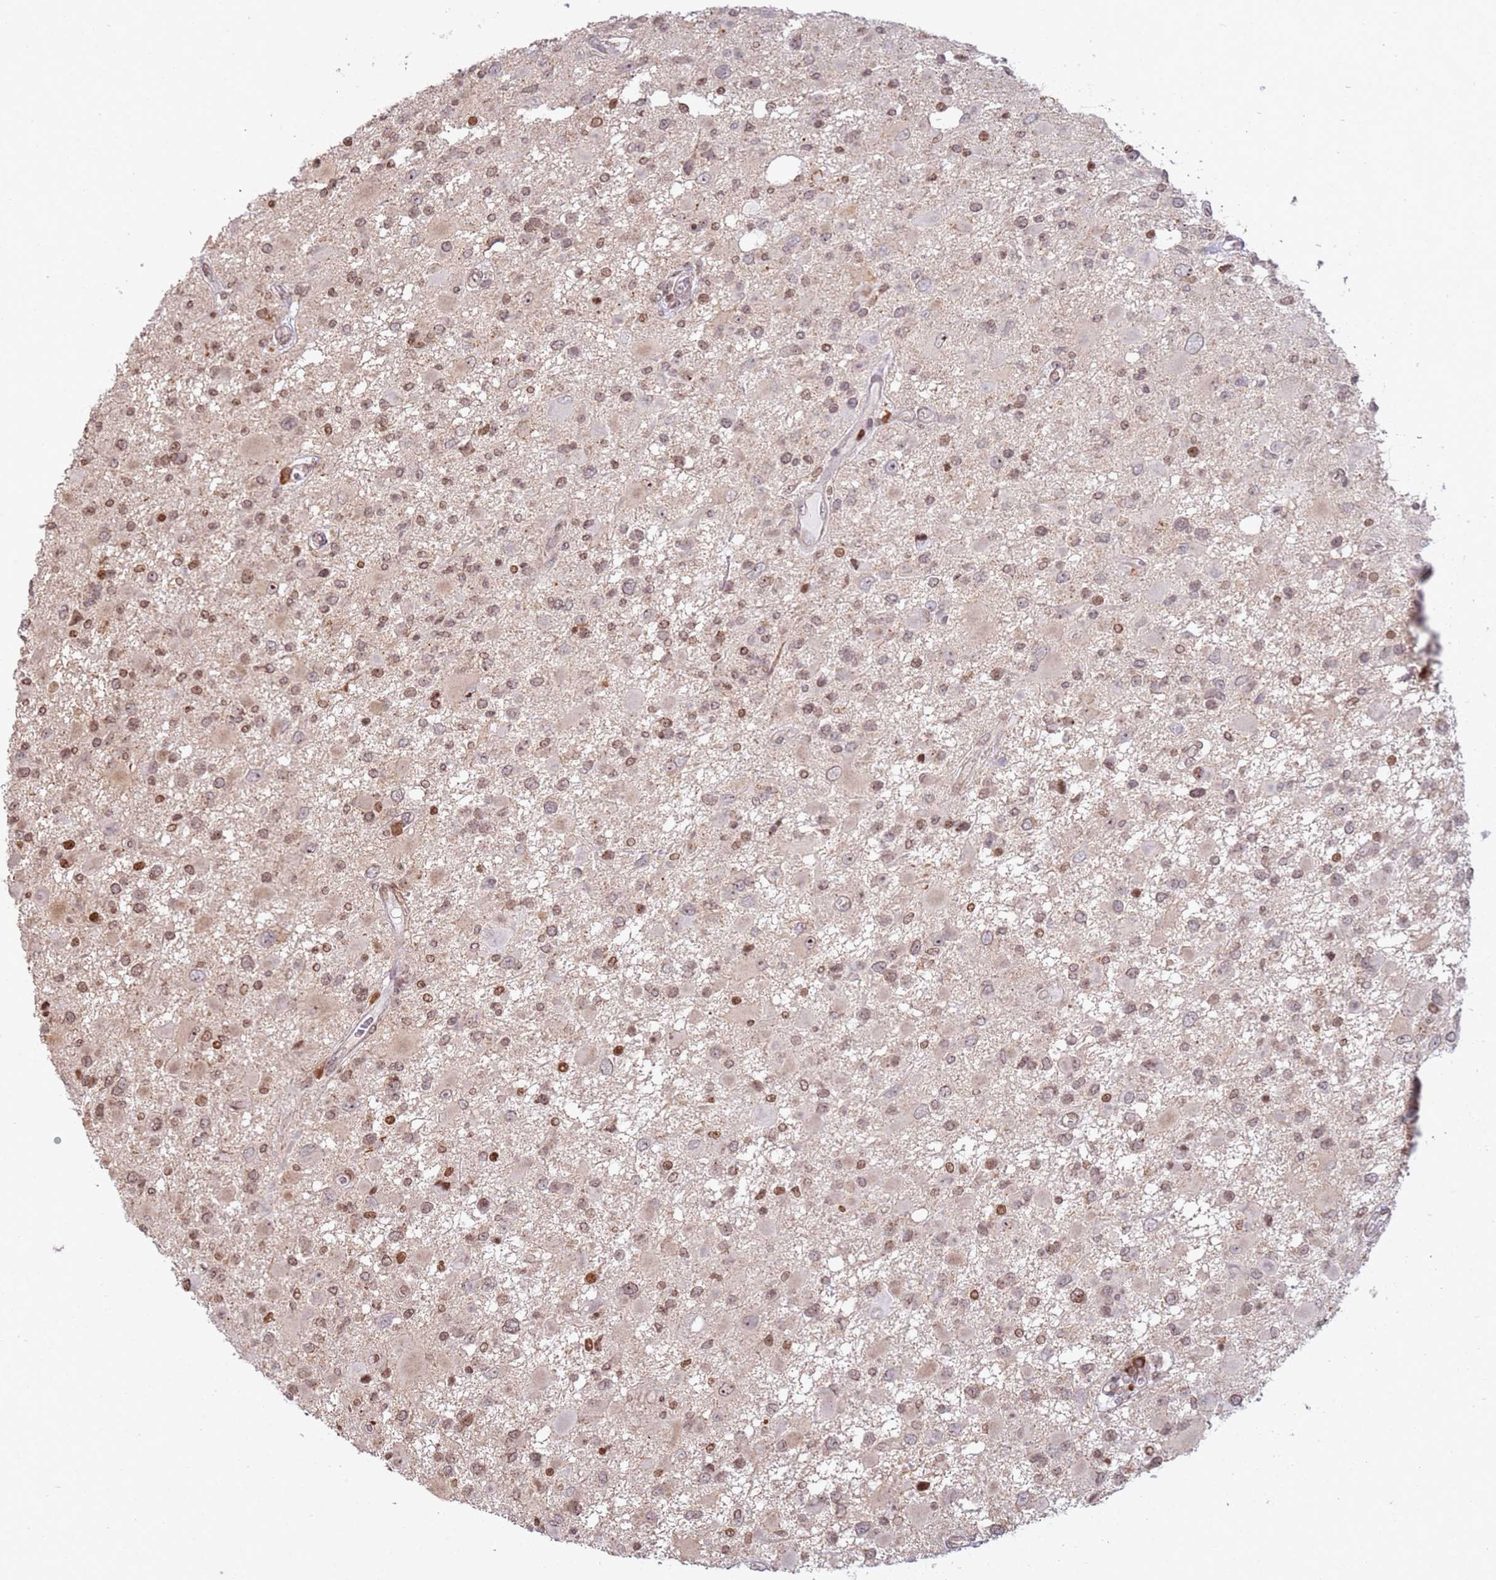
{"staining": {"intensity": "moderate", "quantity": ">75%", "location": "cytoplasmic/membranous,nuclear"}, "tissue": "glioma", "cell_type": "Tumor cells", "image_type": "cancer", "snomed": [{"axis": "morphology", "description": "Glioma, malignant, High grade"}, {"axis": "topography", "description": "Brain"}], "caption": "Immunohistochemical staining of human glioma shows moderate cytoplasmic/membranous and nuclear protein expression in about >75% of tumor cells.", "gene": "SCAF1", "patient": {"sex": "male", "age": 53}}